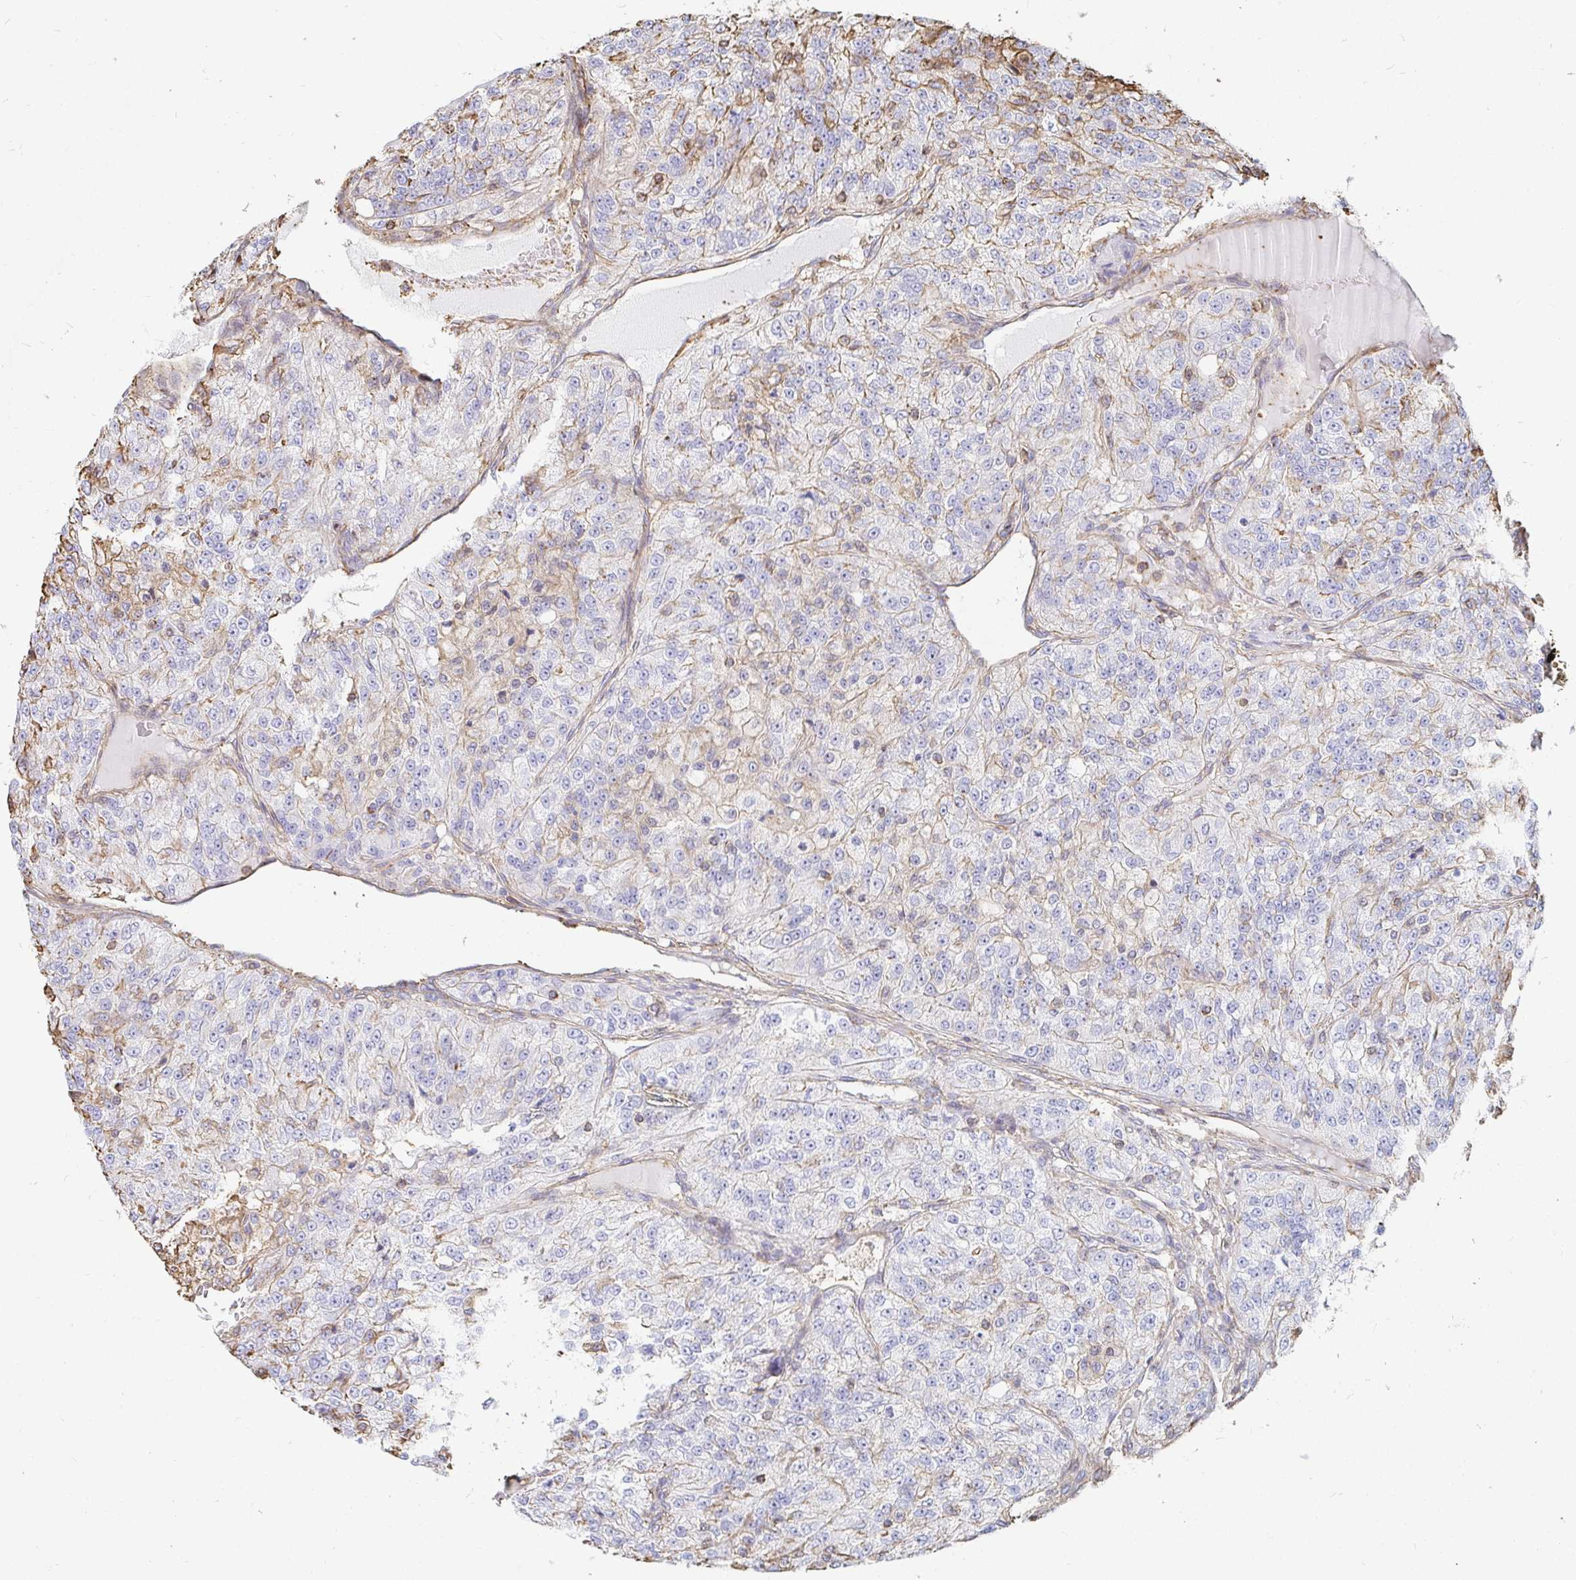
{"staining": {"intensity": "weak", "quantity": "25%-75%", "location": "cytoplasmic/membranous"}, "tissue": "renal cancer", "cell_type": "Tumor cells", "image_type": "cancer", "snomed": [{"axis": "morphology", "description": "Adenocarcinoma, NOS"}, {"axis": "topography", "description": "Kidney"}], "caption": "Immunohistochemistry histopathology image of renal cancer stained for a protein (brown), which reveals low levels of weak cytoplasmic/membranous positivity in approximately 25%-75% of tumor cells.", "gene": "PTPN14", "patient": {"sex": "female", "age": 63}}